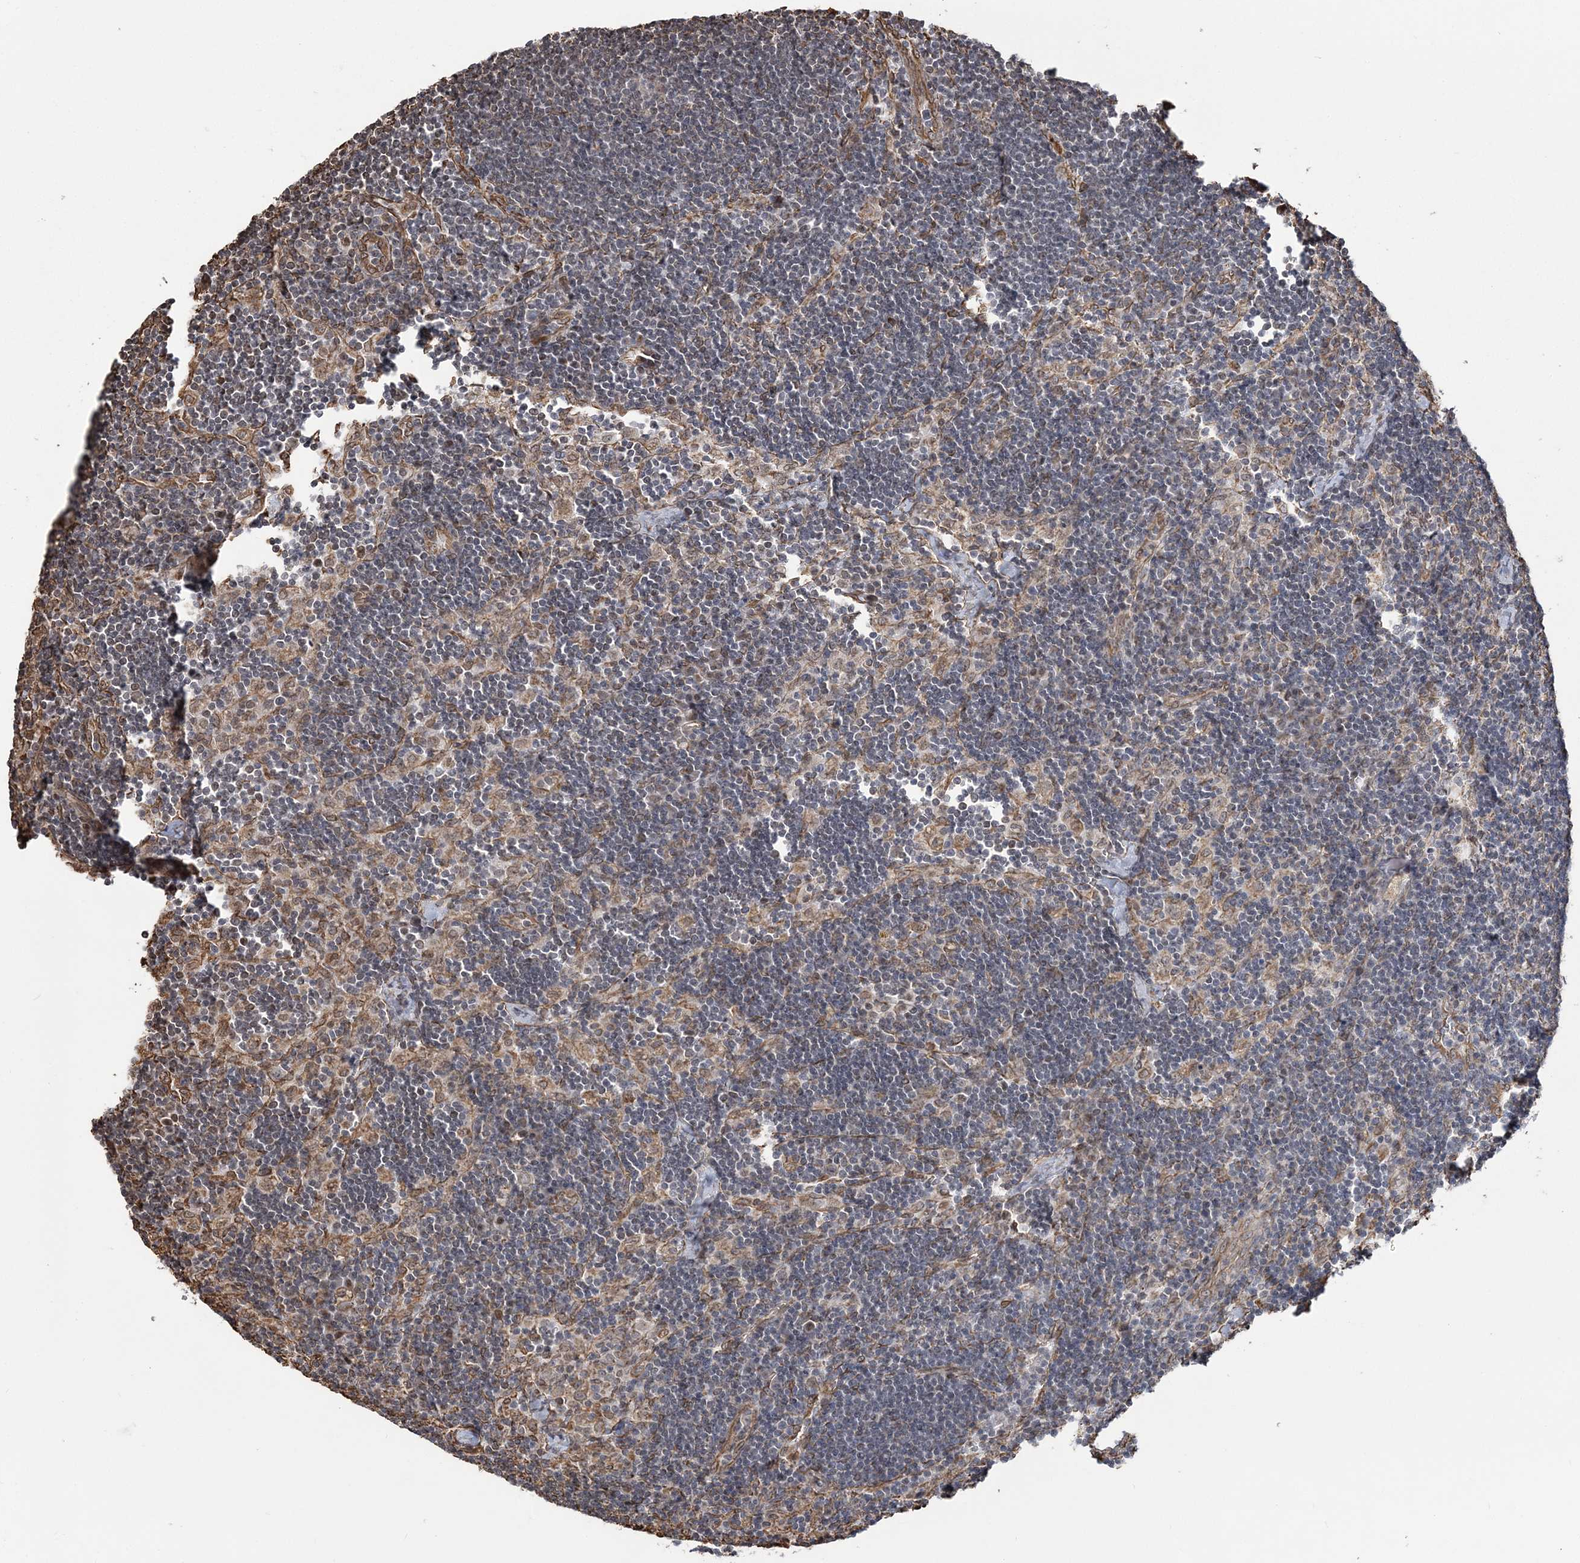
{"staining": {"intensity": "negative", "quantity": "none", "location": "none"}, "tissue": "lymph node", "cell_type": "Germinal center cells", "image_type": "normal", "snomed": [{"axis": "morphology", "description": "Normal tissue, NOS"}, {"axis": "topography", "description": "Lymph node"}], "caption": "Normal lymph node was stained to show a protein in brown. There is no significant expression in germinal center cells.", "gene": "ATP11B", "patient": {"sex": "male", "age": 24}}